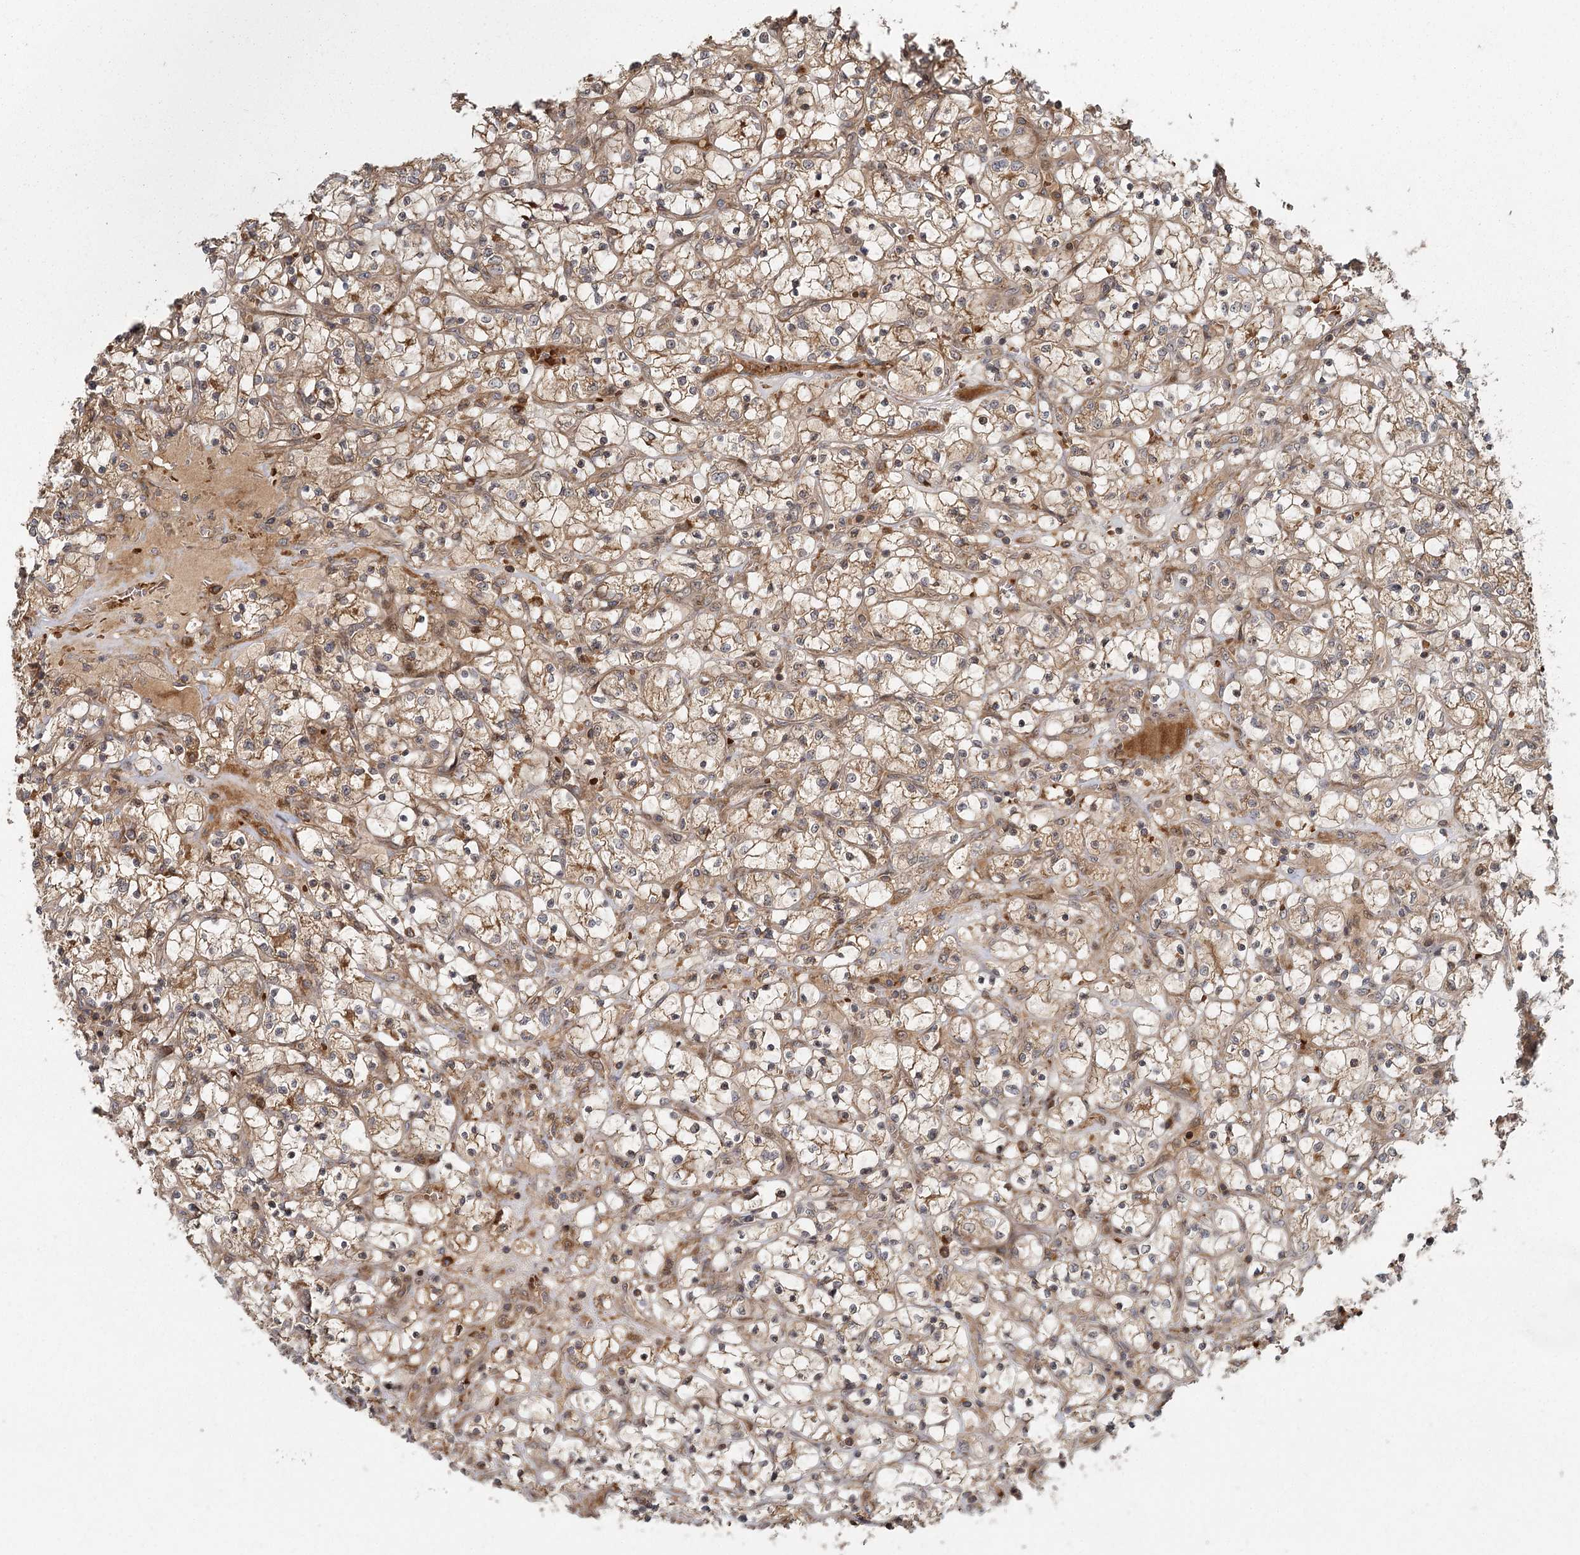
{"staining": {"intensity": "moderate", "quantity": ">75%", "location": "cytoplasmic/membranous"}, "tissue": "renal cancer", "cell_type": "Tumor cells", "image_type": "cancer", "snomed": [{"axis": "morphology", "description": "Adenocarcinoma, NOS"}, {"axis": "topography", "description": "Kidney"}], "caption": "This image reveals immunohistochemistry staining of renal cancer, with medium moderate cytoplasmic/membranous staining in approximately >75% of tumor cells.", "gene": "RAPGEF6", "patient": {"sex": "female", "age": 69}}